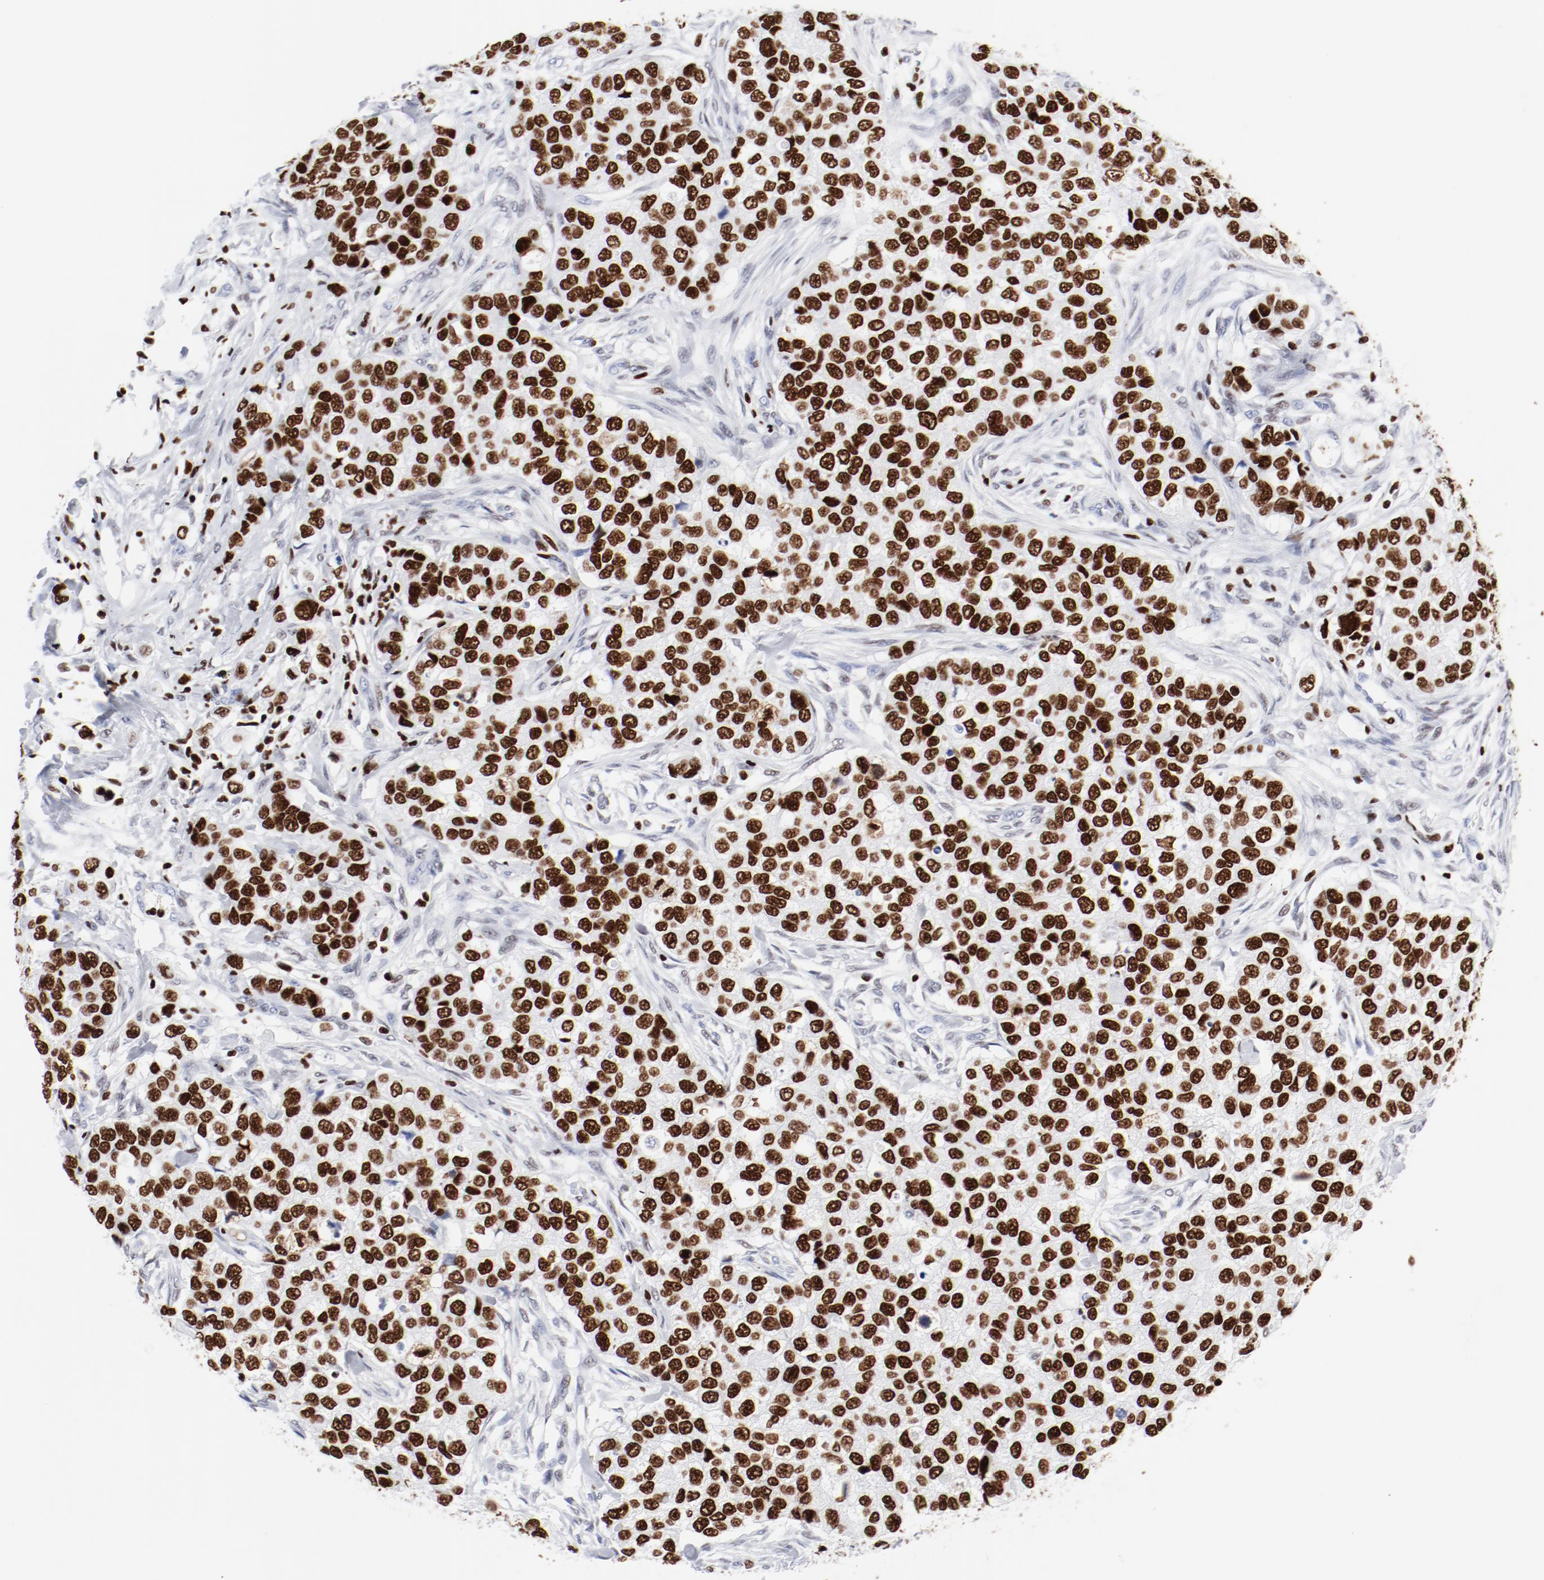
{"staining": {"intensity": "strong", "quantity": ">75%", "location": "nuclear"}, "tissue": "breast cancer", "cell_type": "Tumor cells", "image_type": "cancer", "snomed": [{"axis": "morphology", "description": "Normal tissue, NOS"}, {"axis": "morphology", "description": "Duct carcinoma"}, {"axis": "topography", "description": "Breast"}], "caption": "A histopathology image showing strong nuclear expression in about >75% of tumor cells in breast cancer, as visualized by brown immunohistochemical staining.", "gene": "SMARCC2", "patient": {"sex": "female", "age": 49}}